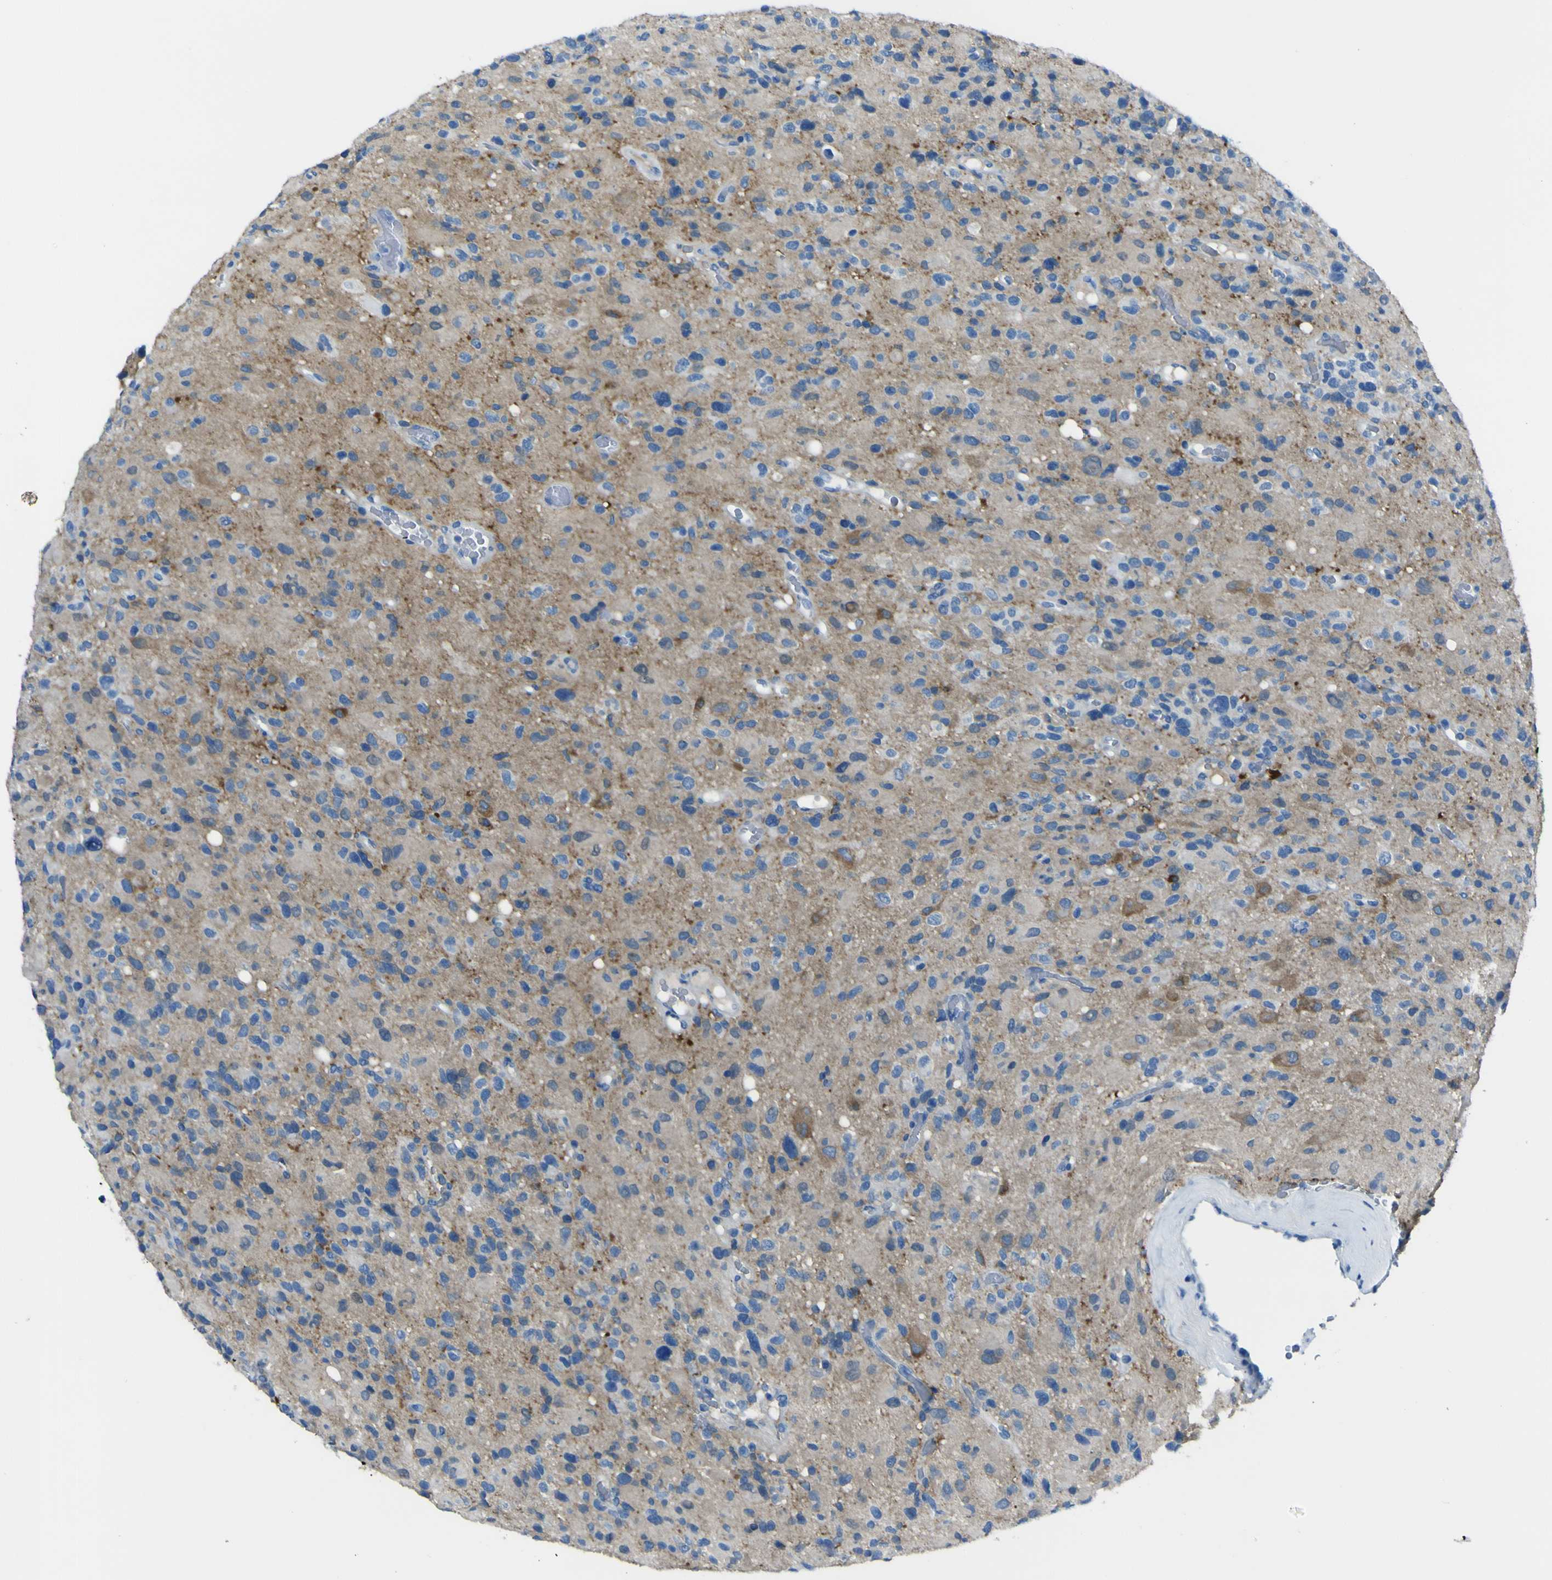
{"staining": {"intensity": "negative", "quantity": "none", "location": "none"}, "tissue": "glioma", "cell_type": "Tumor cells", "image_type": "cancer", "snomed": [{"axis": "morphology", "description": "Glioma, malignant, High grade"}, {"axis": "topography", "description": "Brain"}], "caption": "This micrograph is of malignant glioma (high-grade) stained with IHC to label a protein in brown with the nuclei are counter-stained blue. There is no staining in tumor cells.", "gene": "PHKG1", "patient": {"sex": "male", "age": 48}}